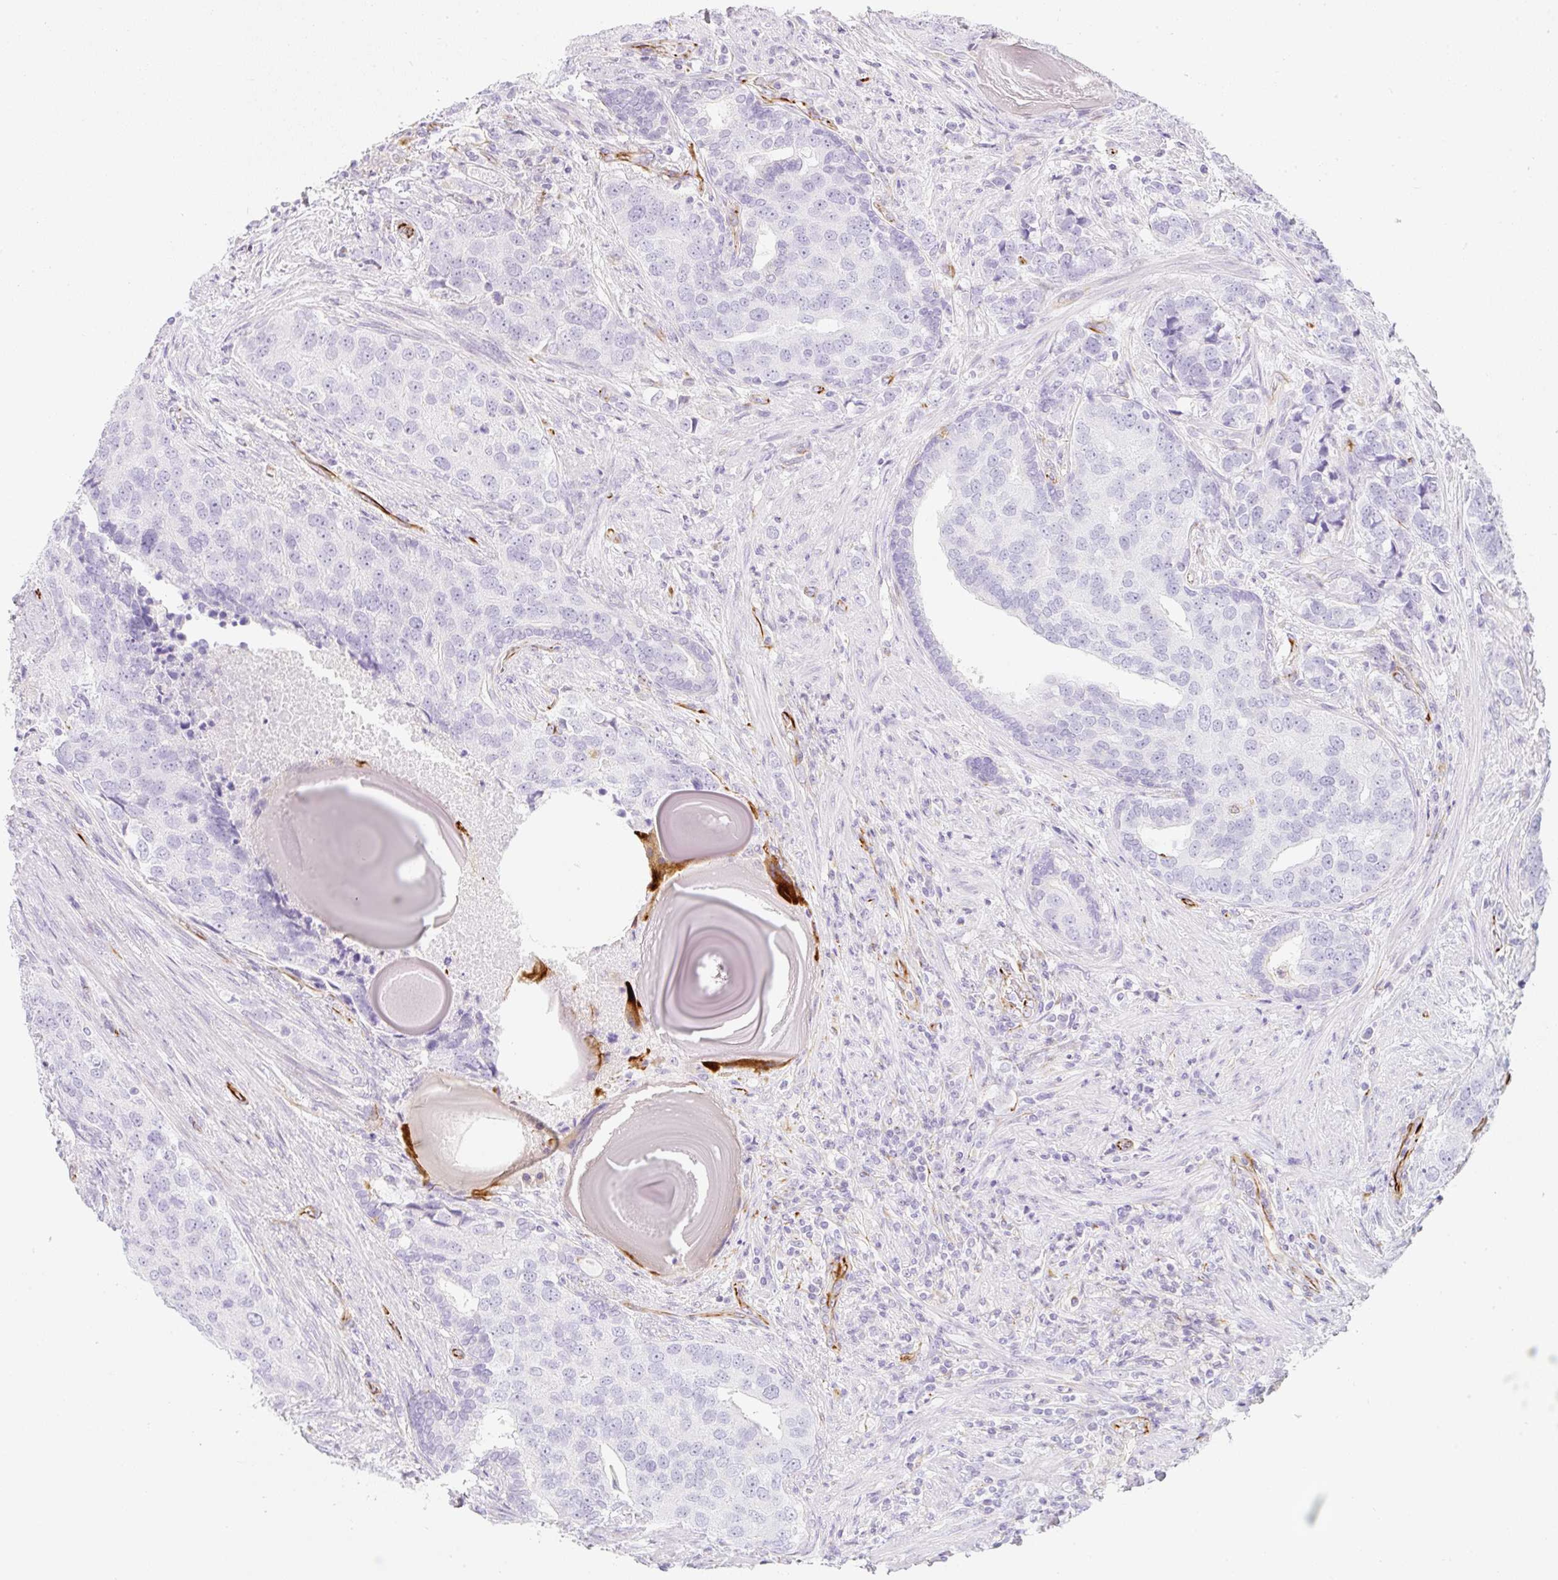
{"staining": {"intensity": "negative", "quantity": "none", "location": "none"}, "tissue": "prostate cancer", "cell_type": "Tumor cells", "image_type": "cancer", "snomed": [{"axis": "morphology", "description": "Adenocarcinoma, High grade"}, {"axis": "topography", "description": "Prostate"}], "caption": "A micrograph of human prostate cancer is negative for staining in tumor cells.", "gene": "ZNF689", "patient": {"sex": "male", "age": 68}}